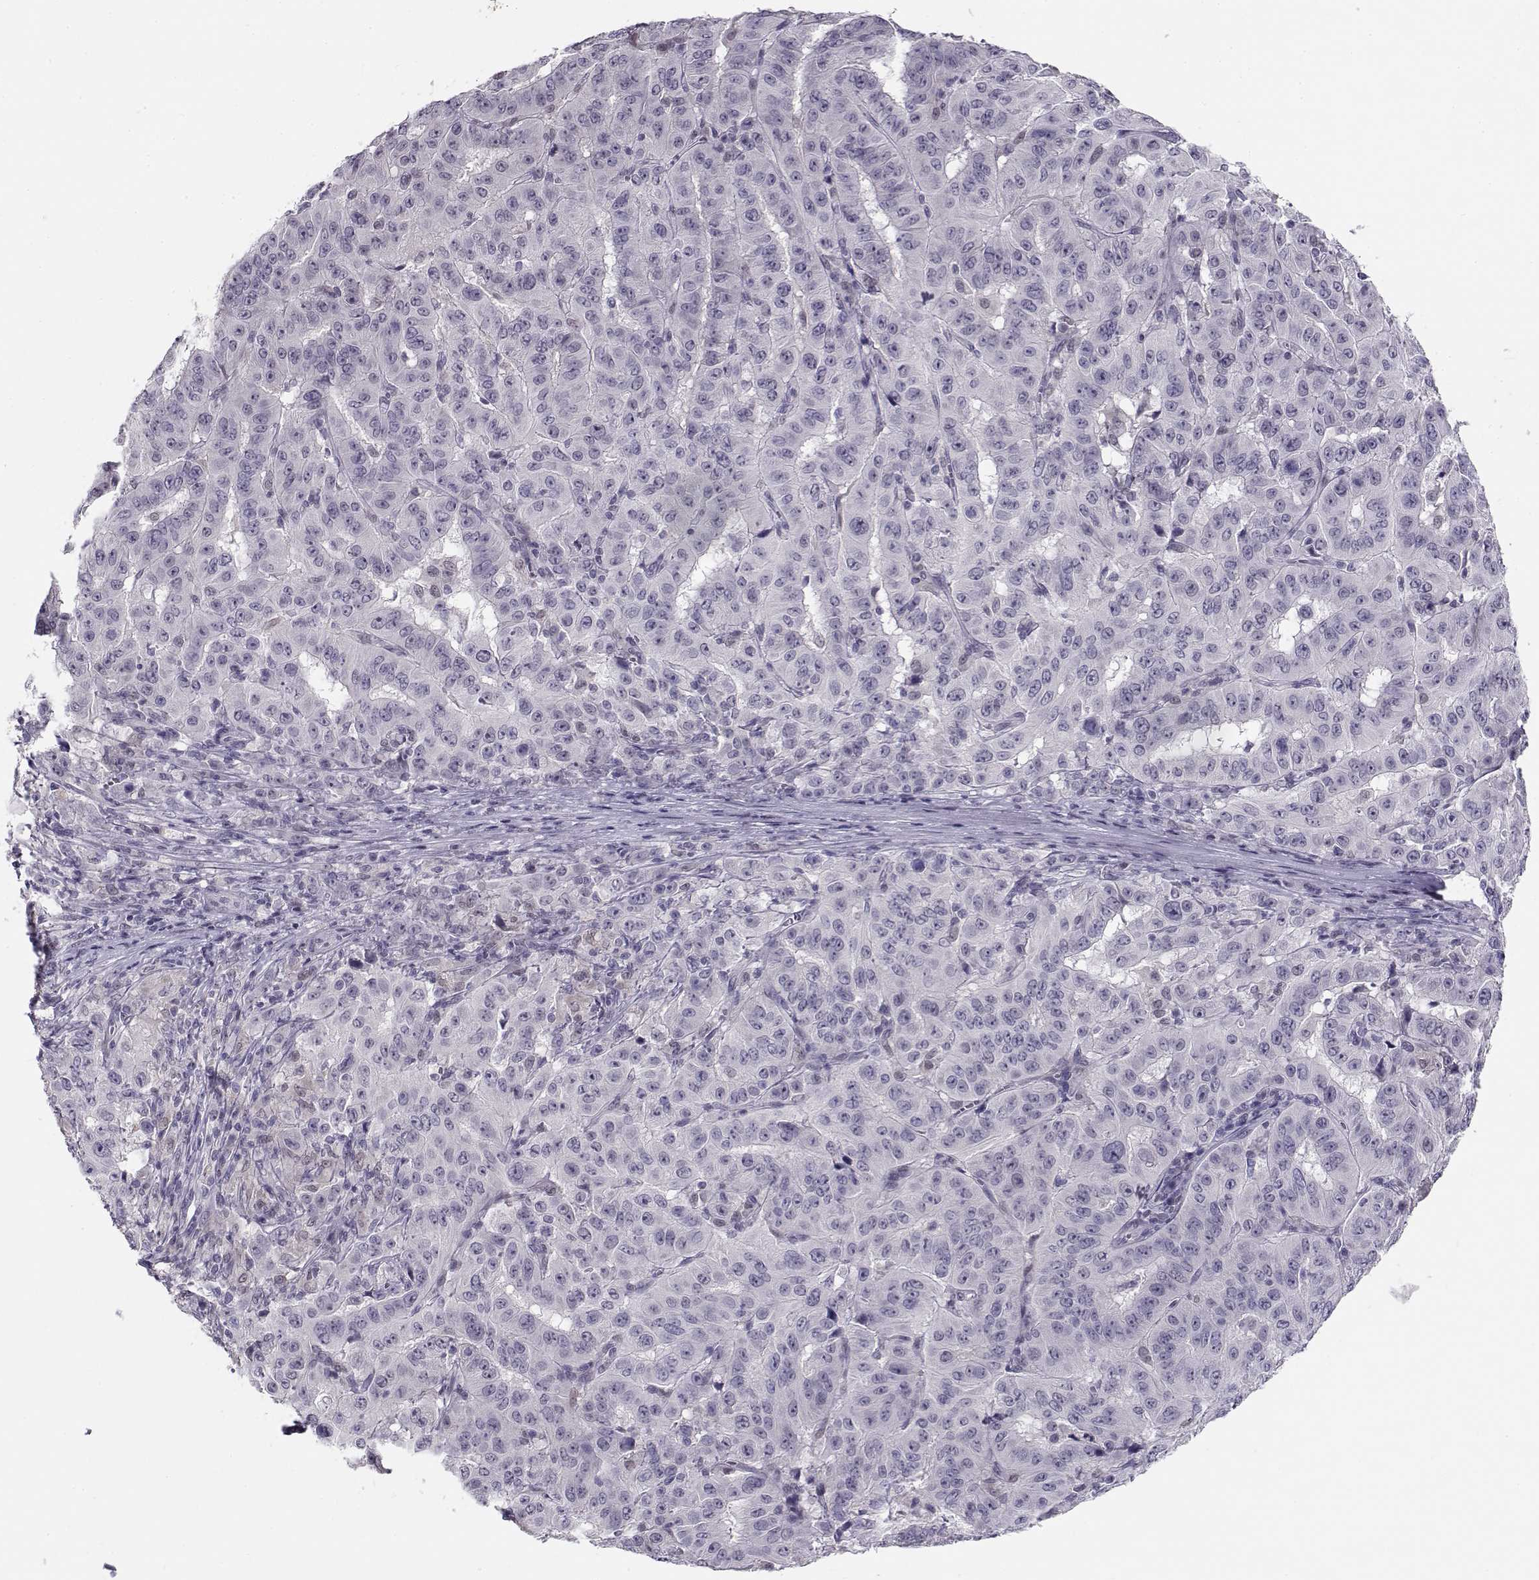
{"staining": {"intensity": "negative", "quantity": "none", "location": "none"}, "tissue": "pancreatic cancer", "cell_type": "Tumor cells", "image_type": "cancer", "snomed": [{"axis": "morphology", "description": "Adenocarcinoma, NOS"}, {"axis": "topography", "description": "Pancreas"}], "caption": "Immunohistochemical staining of pancreatic adenocarcinoma exhibits no significant expression in tumor cells.", "gene": "C16orf86", "patient": {"sex": "male", "age": 63}}